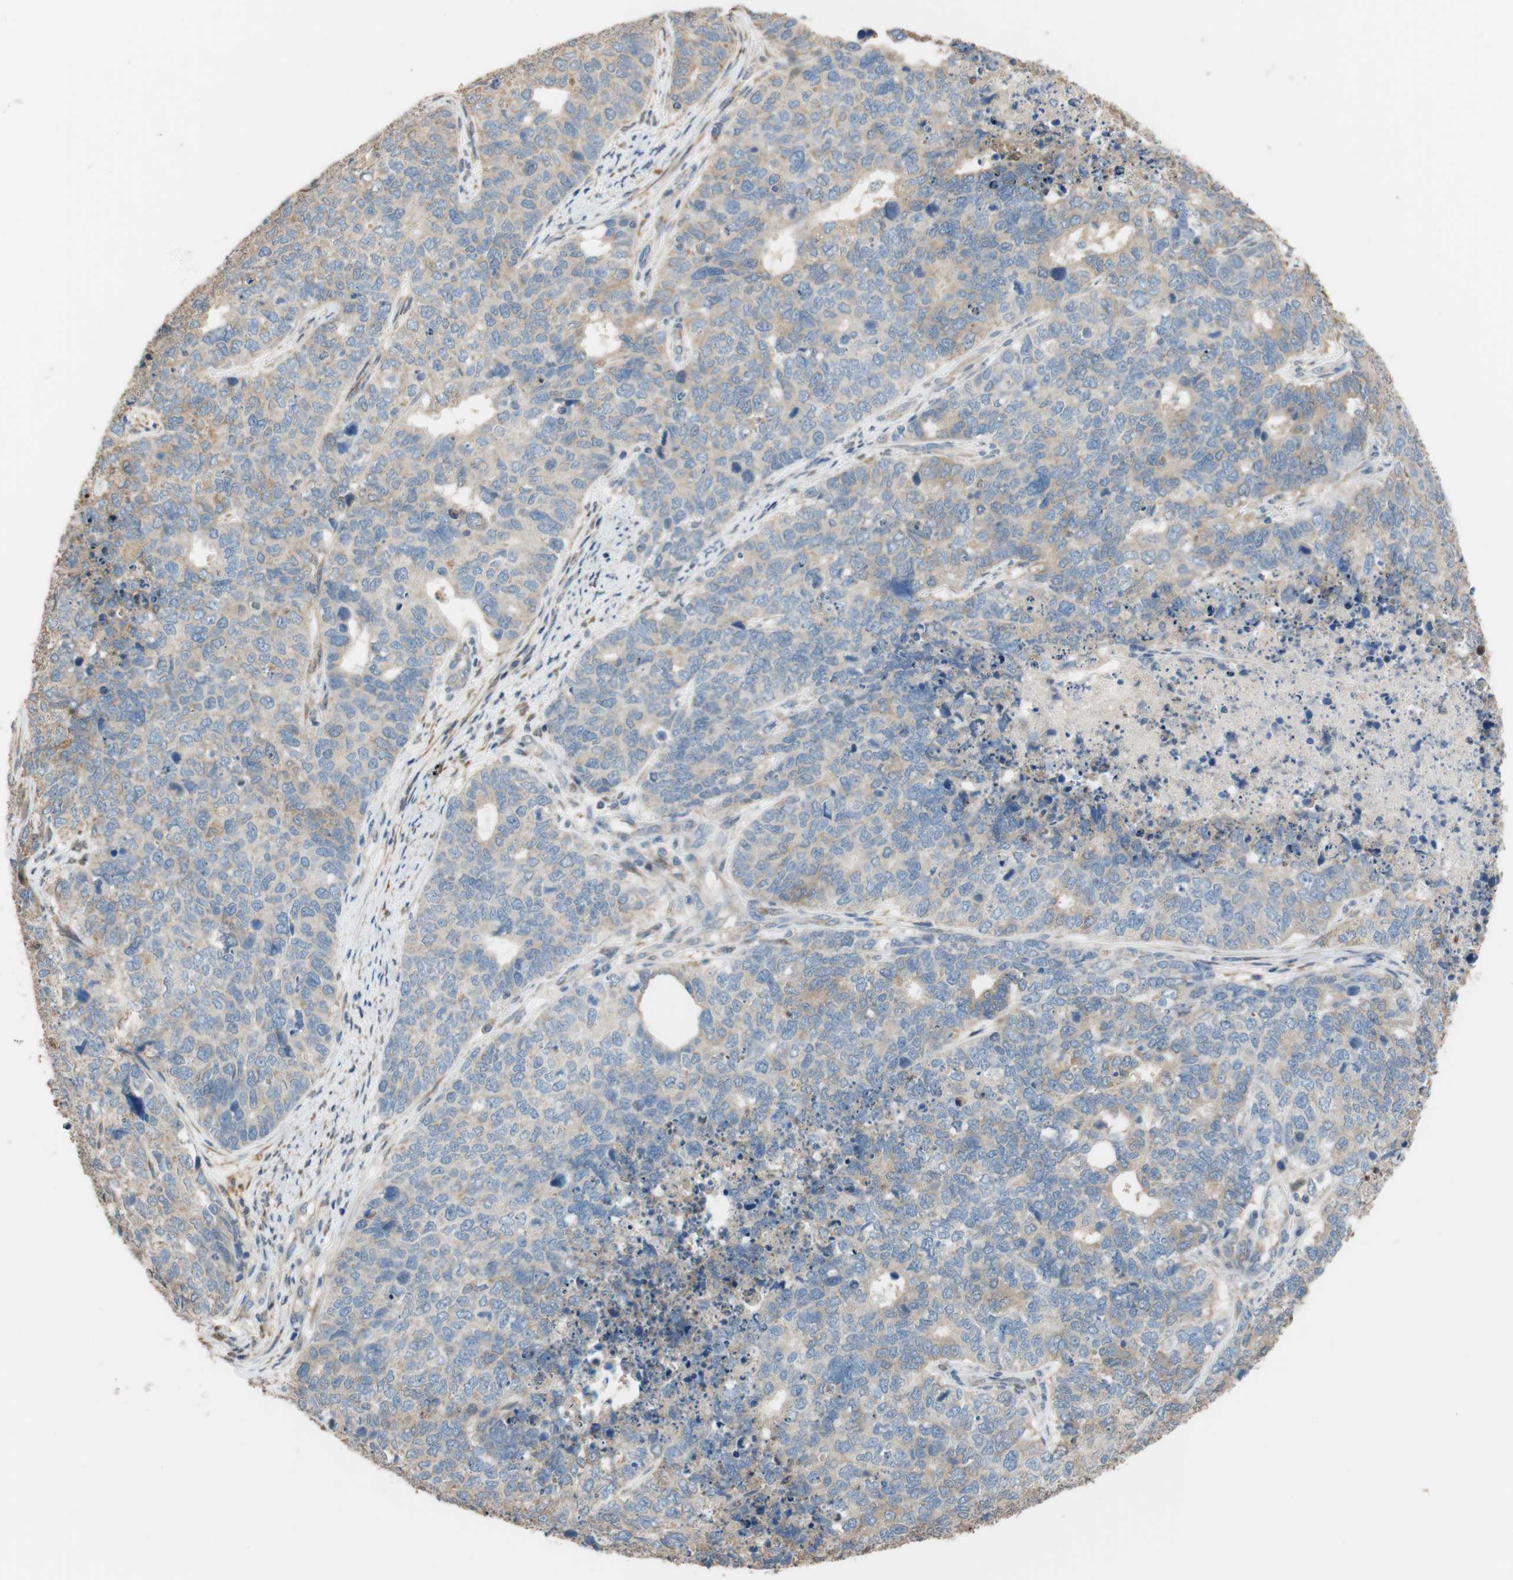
{"staining": {"intensity": "moderate", "quantity": ">75%", "location": "cytoplasmic/membranous"}, "tissue": "cervical cancer", "cell_type": "Tumor cells", "image_type": "cancer", "snomed": [{"axis": "morphology", "description": "Squamous cell carcinoma, NOS"}, {"axis": "topography", "description": "Cervix"}], "caption": "Squamous cell carcinoma (cervical) stained for a protein (brown) shows moderate cytoplasmic/membranous positive staining in approximately >75% of tumor cells.", "gene": "ALDH1A2", "patient": {"sex": "female", "age": 63}}